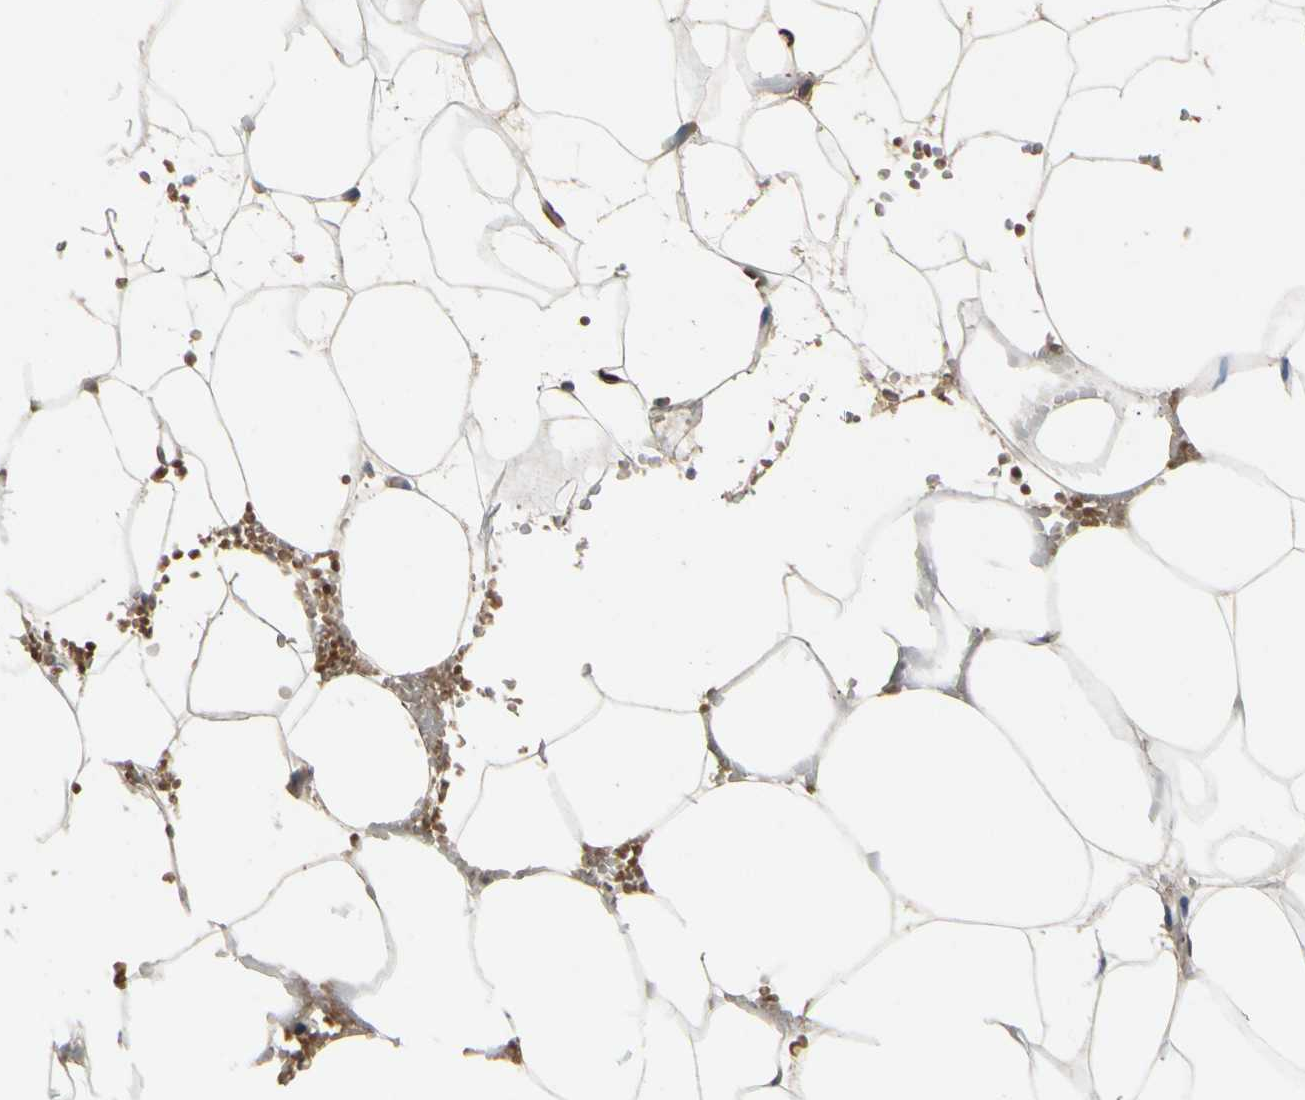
{"staining": {"intensity": "weak", "quantity": ">75%", "location": "cytoplasmic/membranous"}, "tissue": "adipose tissue", "cell_type": "Adipocytes", "image_type": "normal", "snomed": [{"axis": "morphology", "description": "Normal tissue, NOS"}, {"axis": "topography", "description": "Breast"}, {"axis": "topography", "description": "Adipose tissue"}], "caption": "Adipose tissue stained for a protein reveals weak cytoplasmic/membranous positivity in adipocytes. The staining is performed using DAB (3,3'-diaminobenzidine) brown chromogen to label protein expression. The nuclei are counter-stained blue using hematoxylin.", "gene": "IL1RL1", "patient": {"sex": "female", "age": 25}}